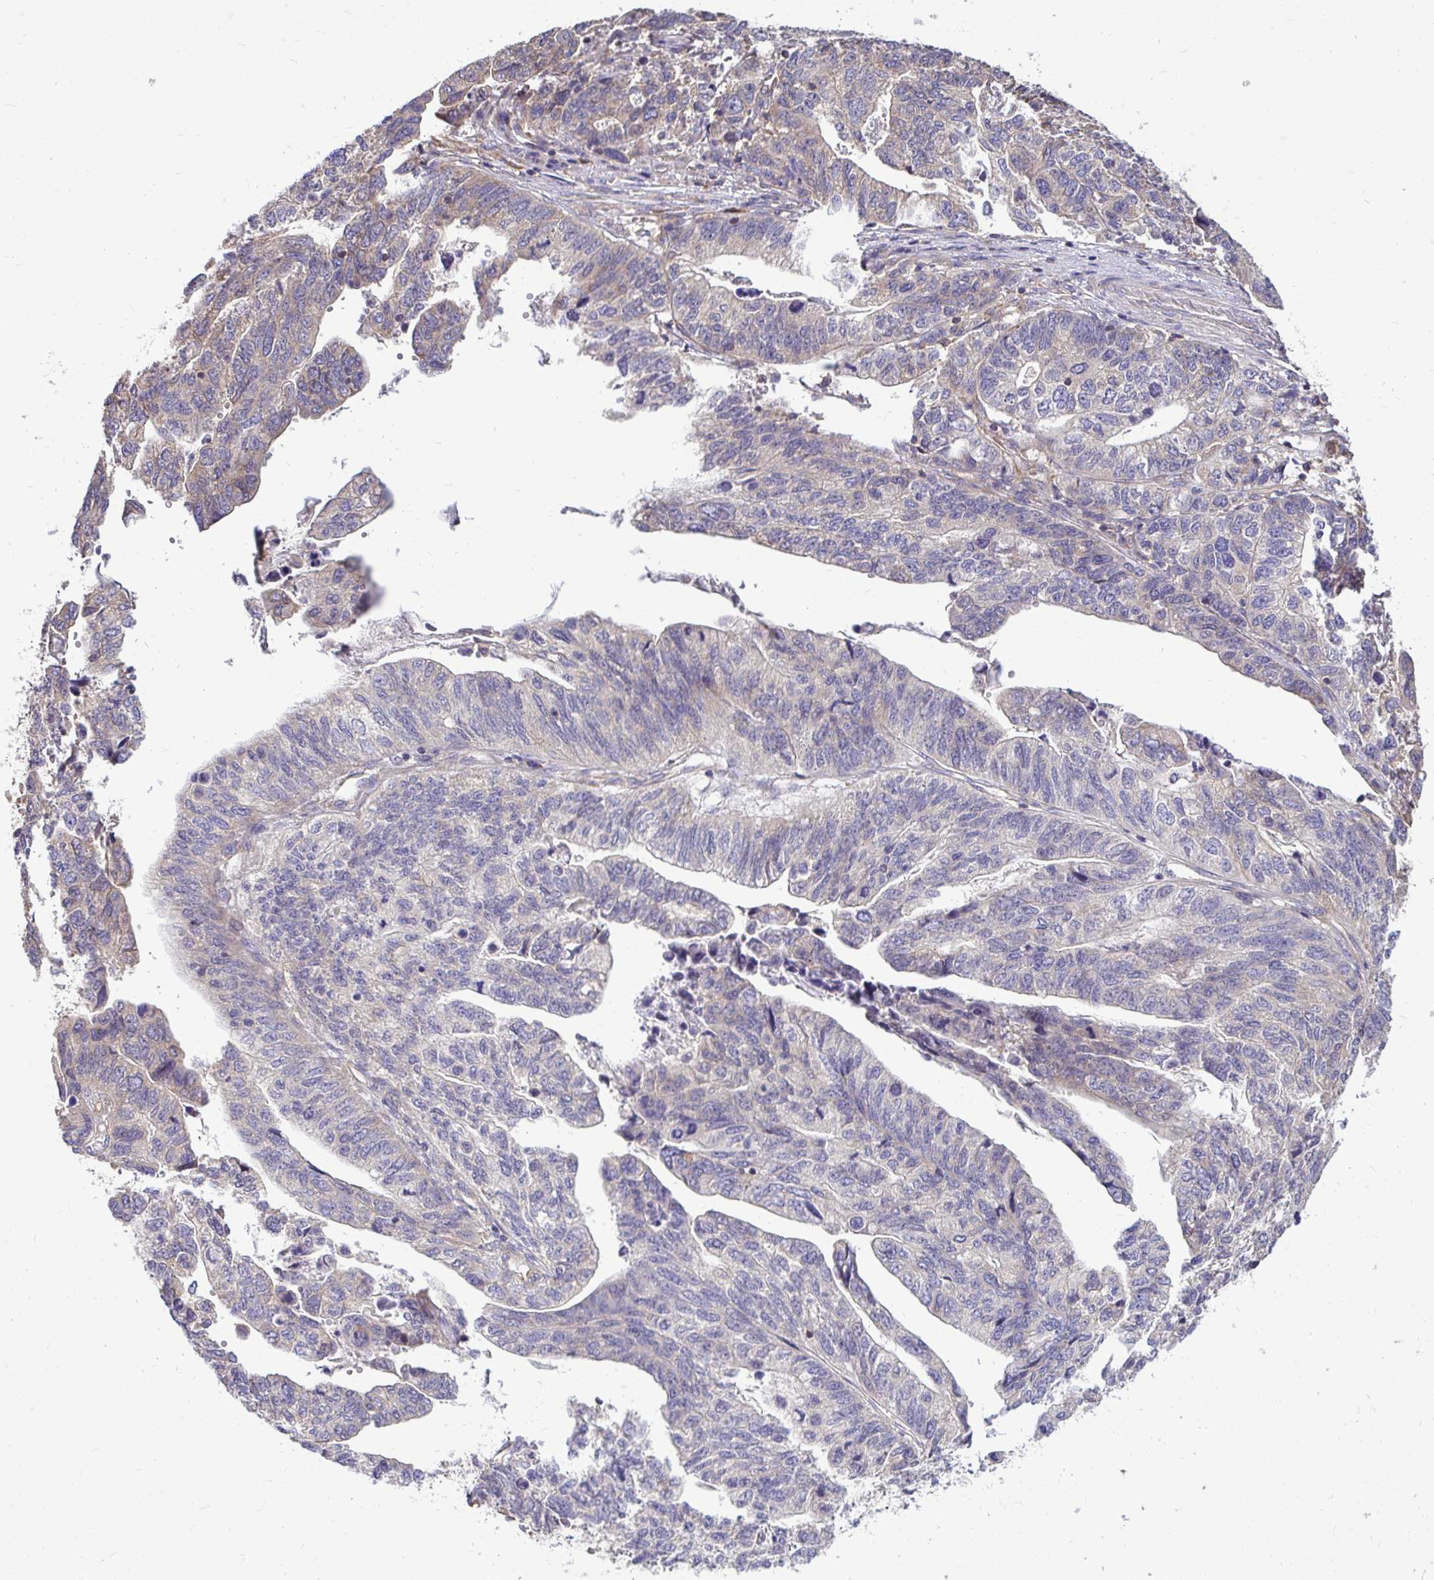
{"staining": {"intensity": "negative", "quantity": "none", "location": "none"}, "tissue": "stomach cancer", "cell_type": "Tumor cells", "image_type": "cancer", "snomed": [{"axis": "morphology", "description": "Adenocarcinoma, NOS"}, {"axis": "topography", "description": "Stomach, upper"}], "caption": "Tumor cells are negative for brown protein staining in stomach cancer.", "gene": "FMR1", "patient": {"sex": "female", "age": 67}}